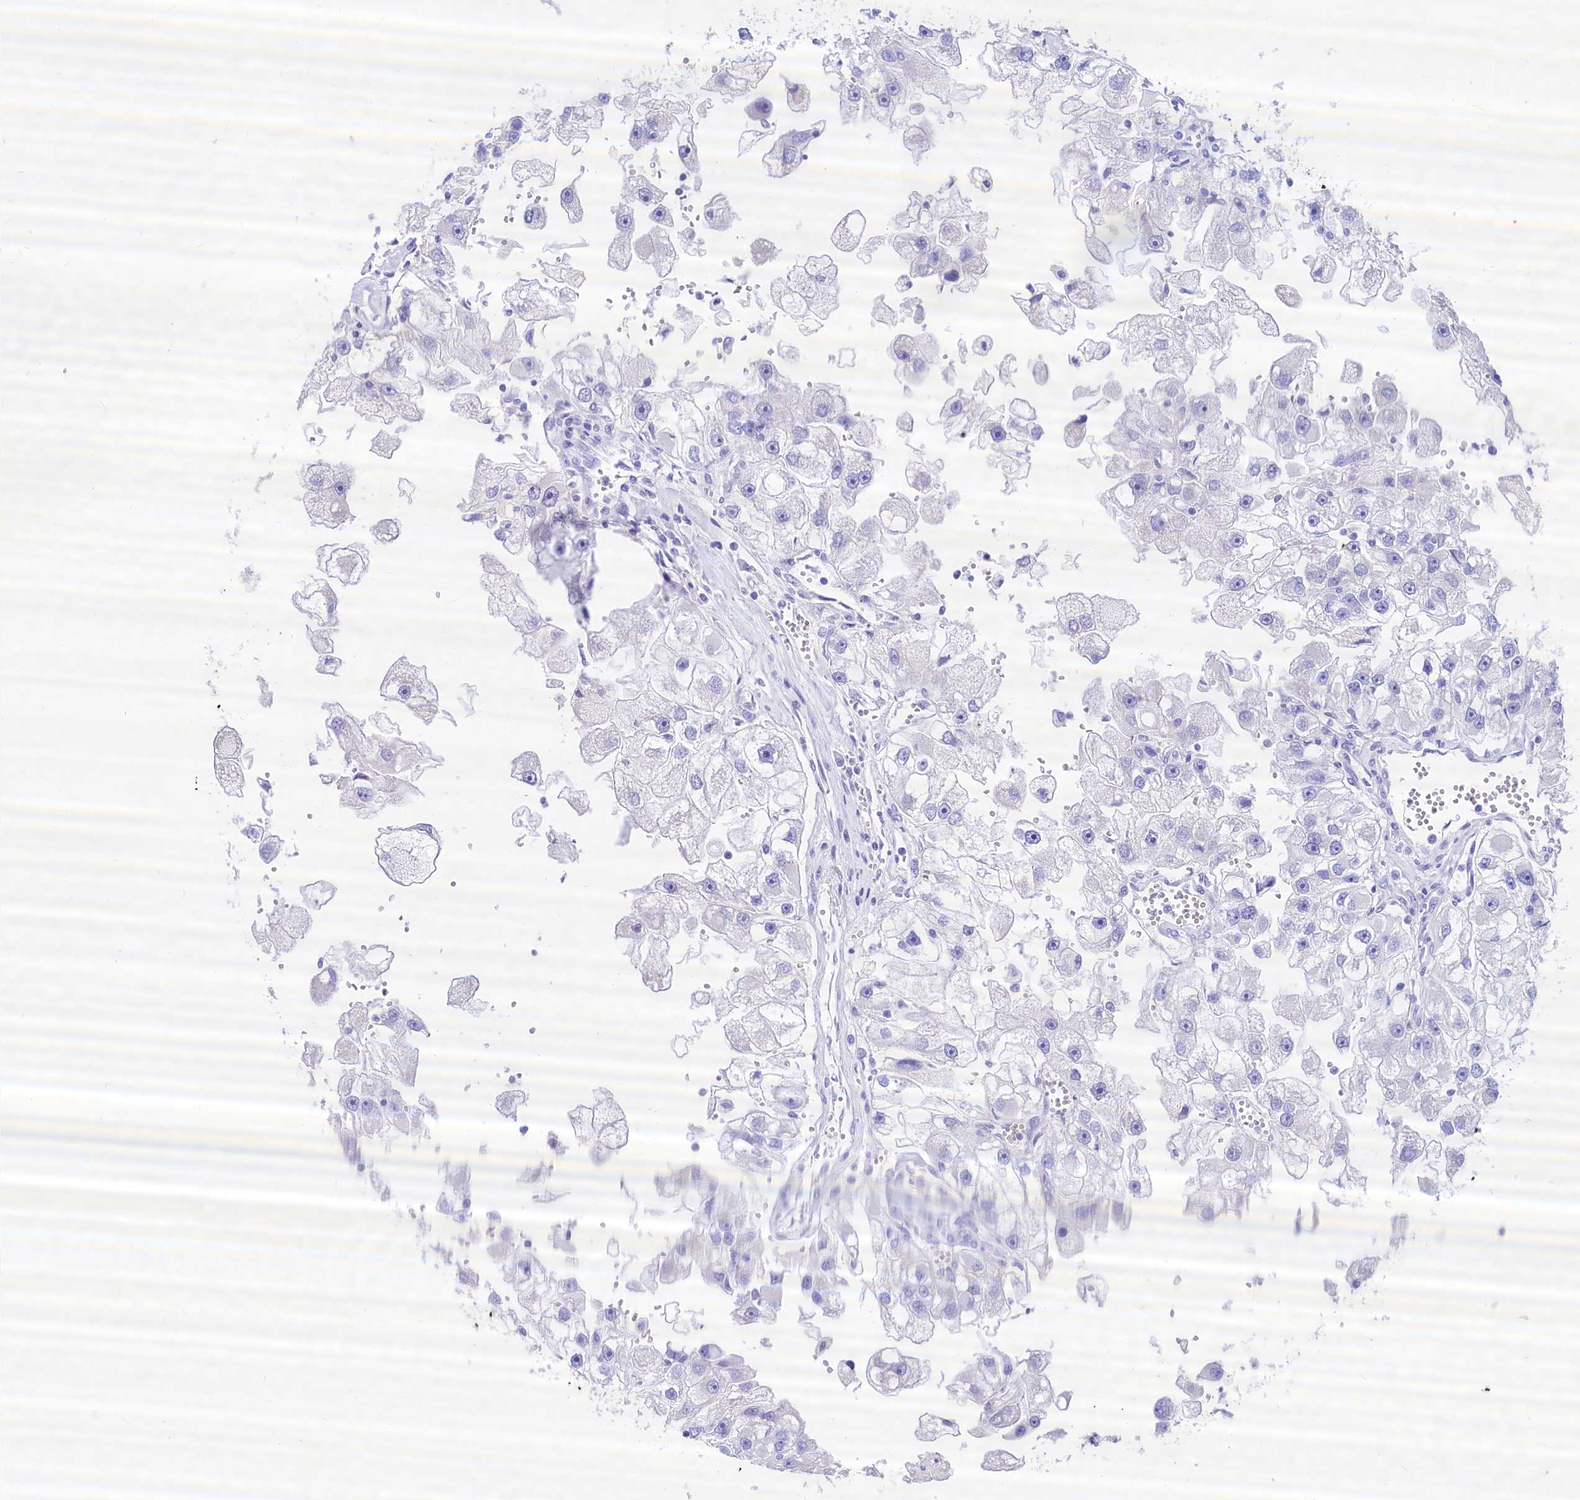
{"staining": {"intensity": "negative", "quantity": "none", "location": "none"}, "tissue": "renal cancer", "cell_type": "Tumor cells", "image_type": "cancer", "snomed": [{"axis": "morphology", "description": "Adenocarcinoma, NOS"}, {"axis": "topography", "description": "Kidney"}], "caption": "Tumor cells are negative for protein expression in human renal cancer. Nuclei are stained in blue.", "gene": "RBP3", "patient": {"sex": "male", "age": 63}}